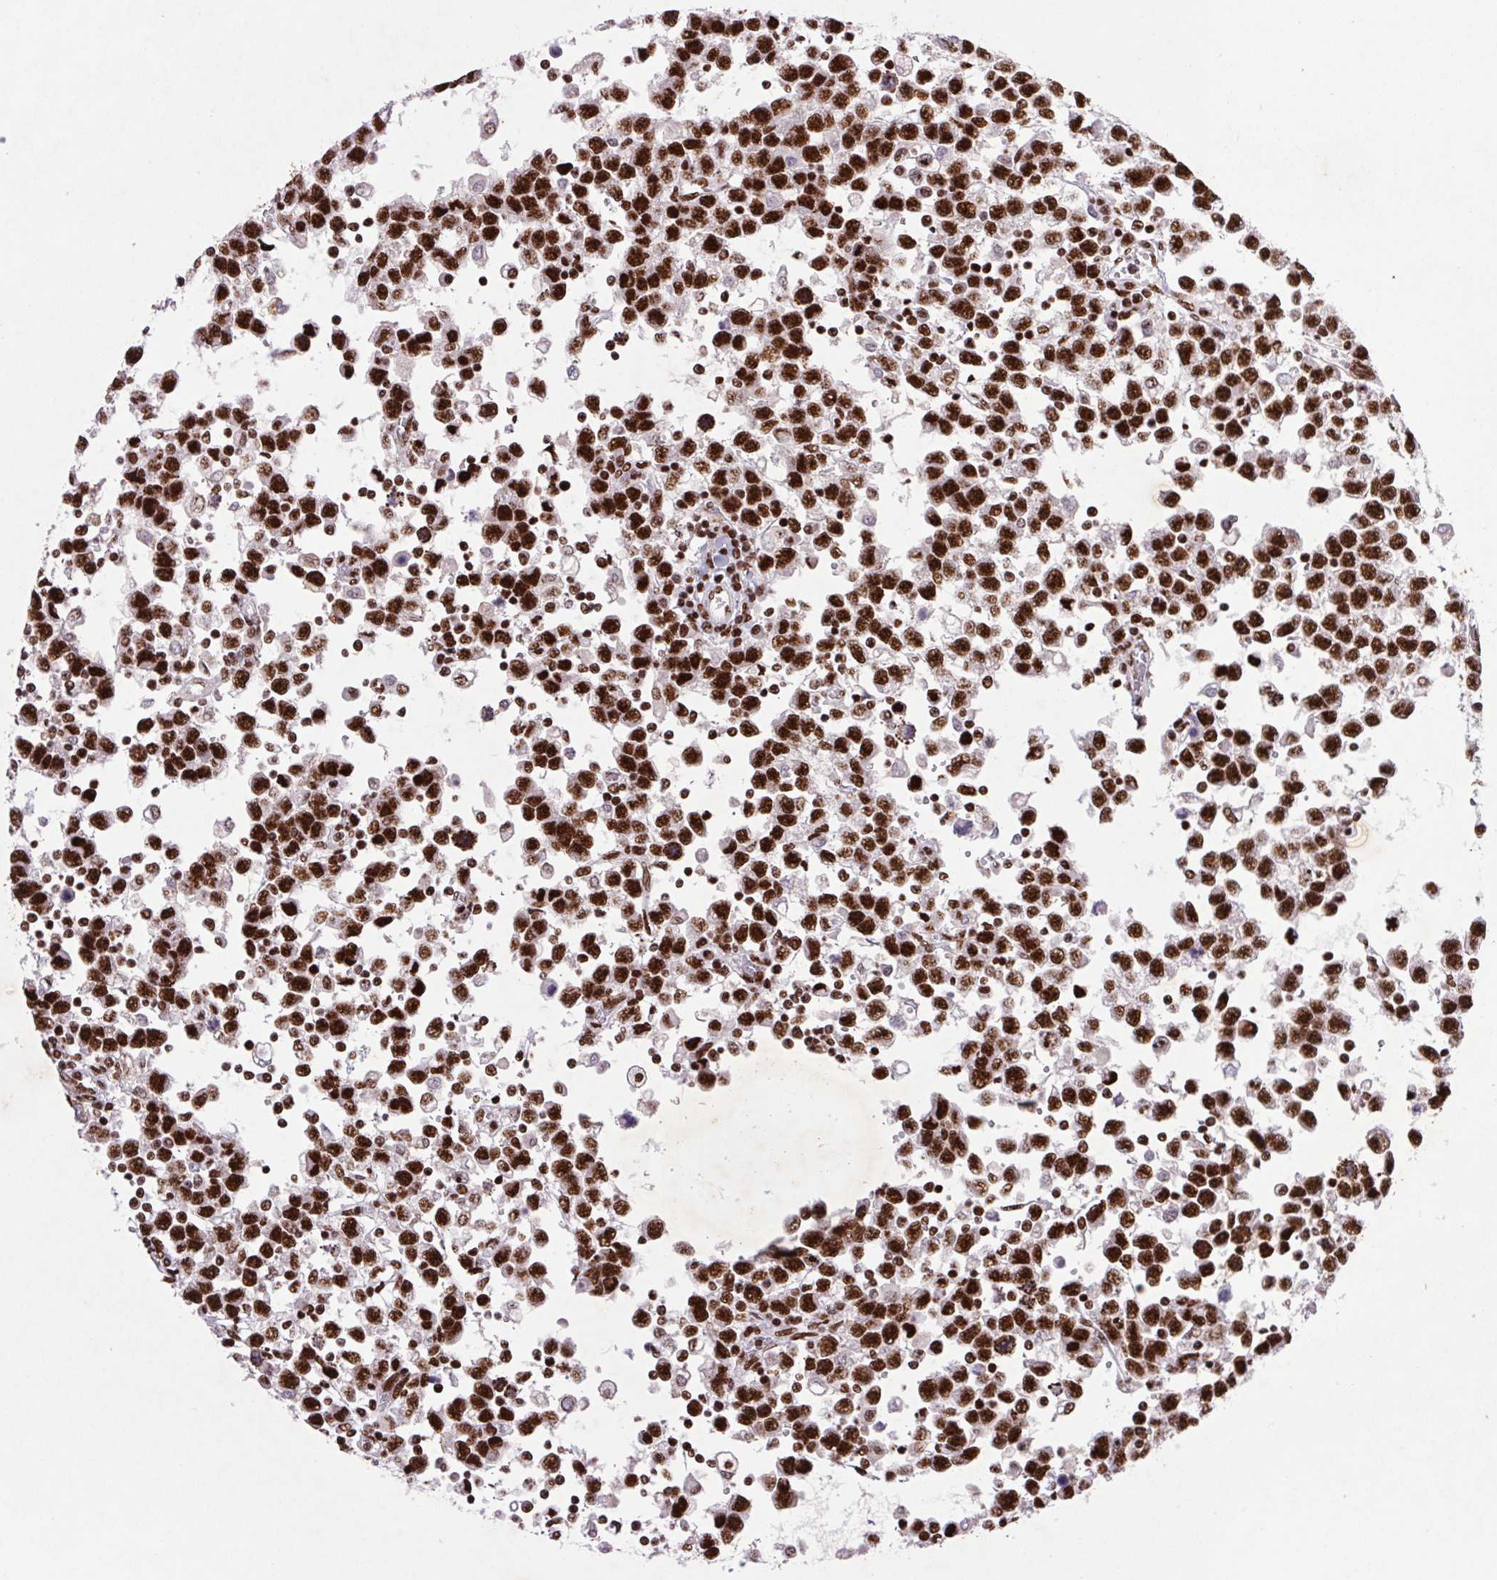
{"staining": {"intensity": "strong", "quantity": ">75%", "location": "nuclear"}, "tissue": "testis cancer", "cell_type": "Tumor cells", "image_type": "cancer", "snomed": [{"axis": "morphology", "description": "Seminoma, NOS"}, {"axis": "topography", "description": "Testis"}], "caption": "Human seminoma (testis) stained with a protein marker reveals strong staining in tumor cells.", "gene": "LDLRAD4", "patient": {"sex": "male", "age": 34}}